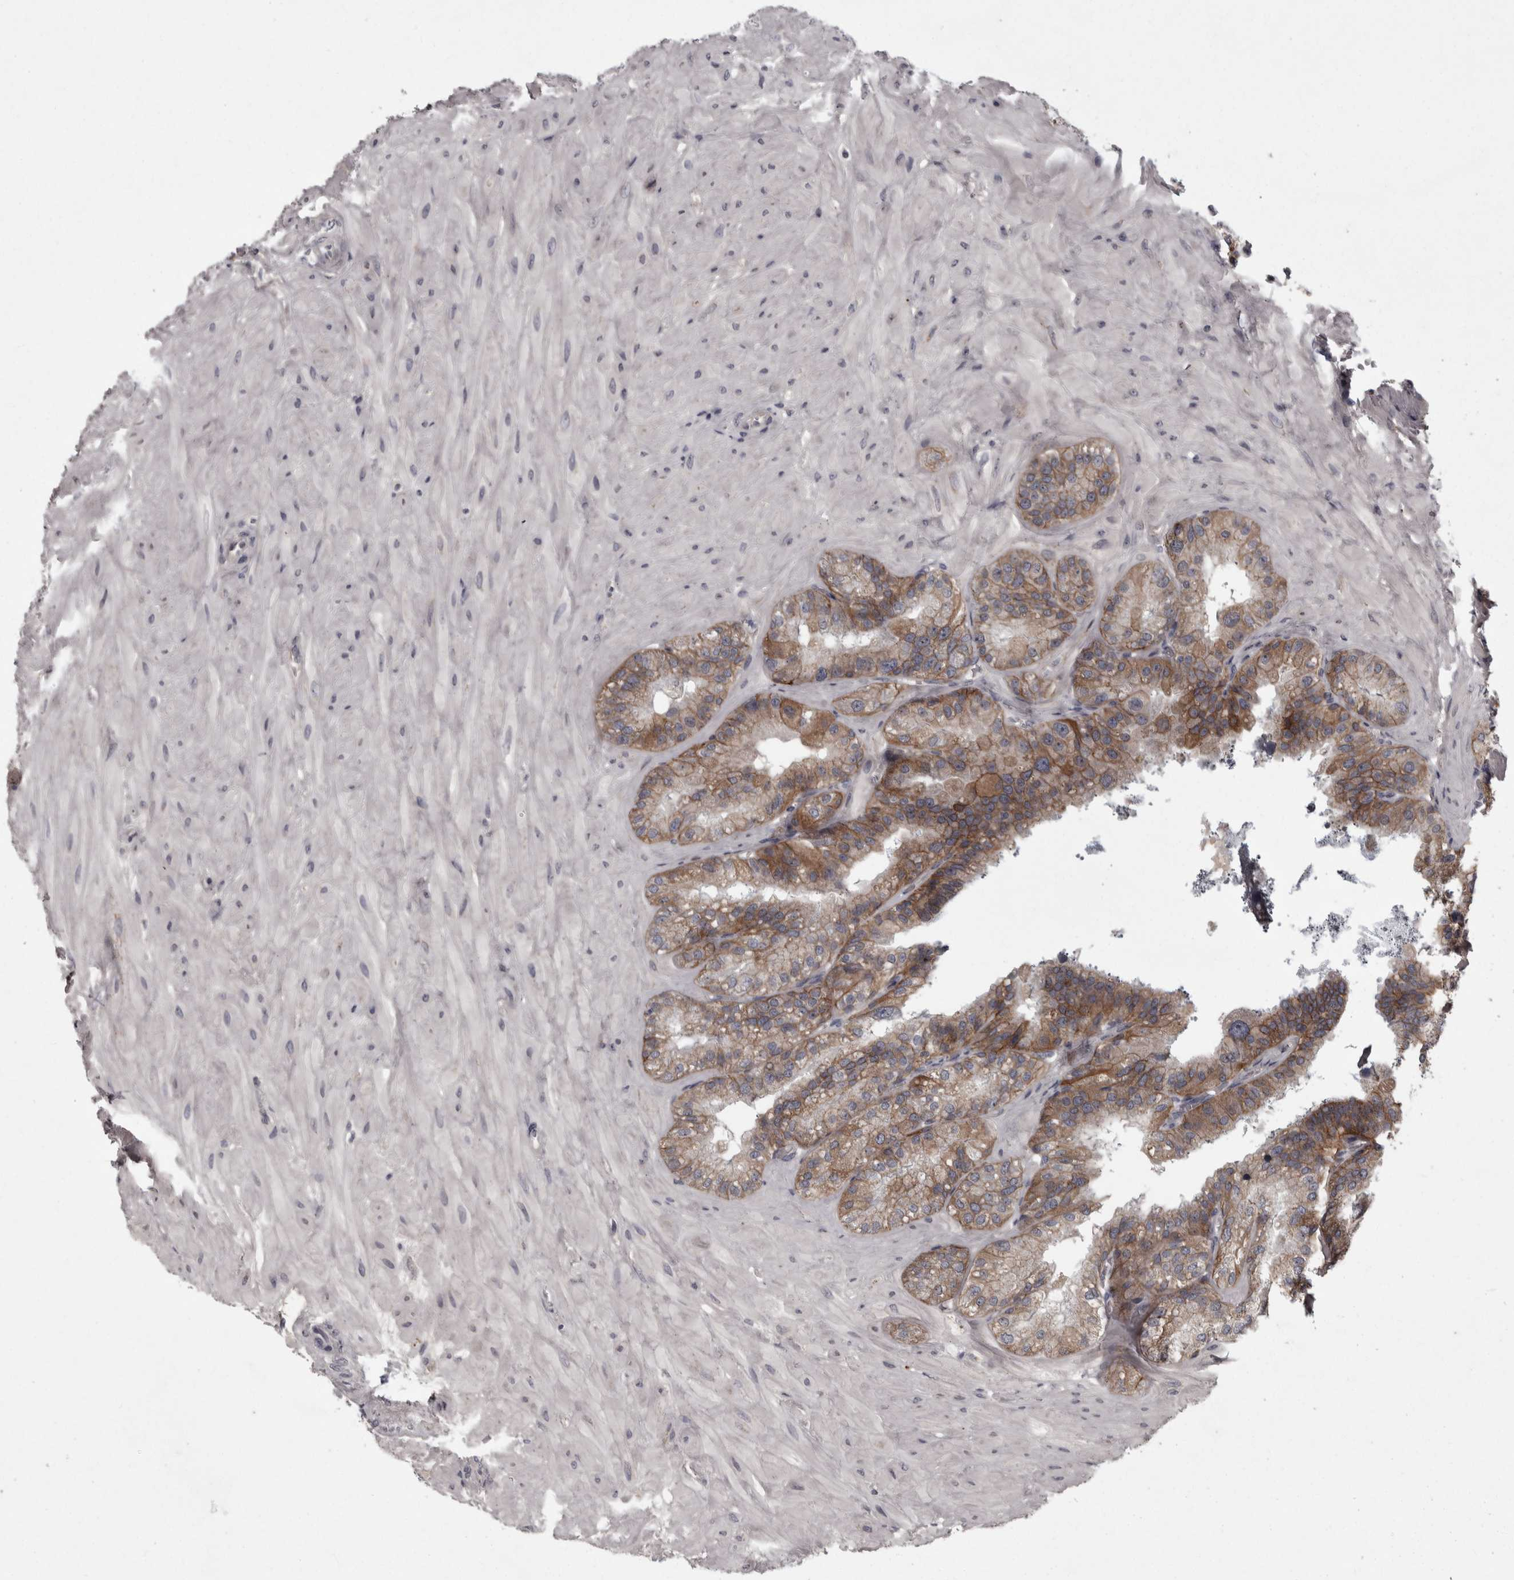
{"staining": {"intensity": "moderate", "quantity": ">75%", "location": "cytoplasmic/membranous"}, "tissue": "seminal vesicle", "cell_type": "Glandular cells", "image_type": "normal", "snomed": [{"axis": "morphology", "description": "Normal tissue, NOS"}, {"axis": "topography", "description": "Prostate"}, {"axis": "topography", "description": "Seminal veicle"}], "caption": "The immunohistochemical stain highlights moderate cytoplasmic/membranous staining in glandular cells of benign seminal vesicle.", "gene": "PCDH17", "patient": {"sex": "male", "age": 51}}